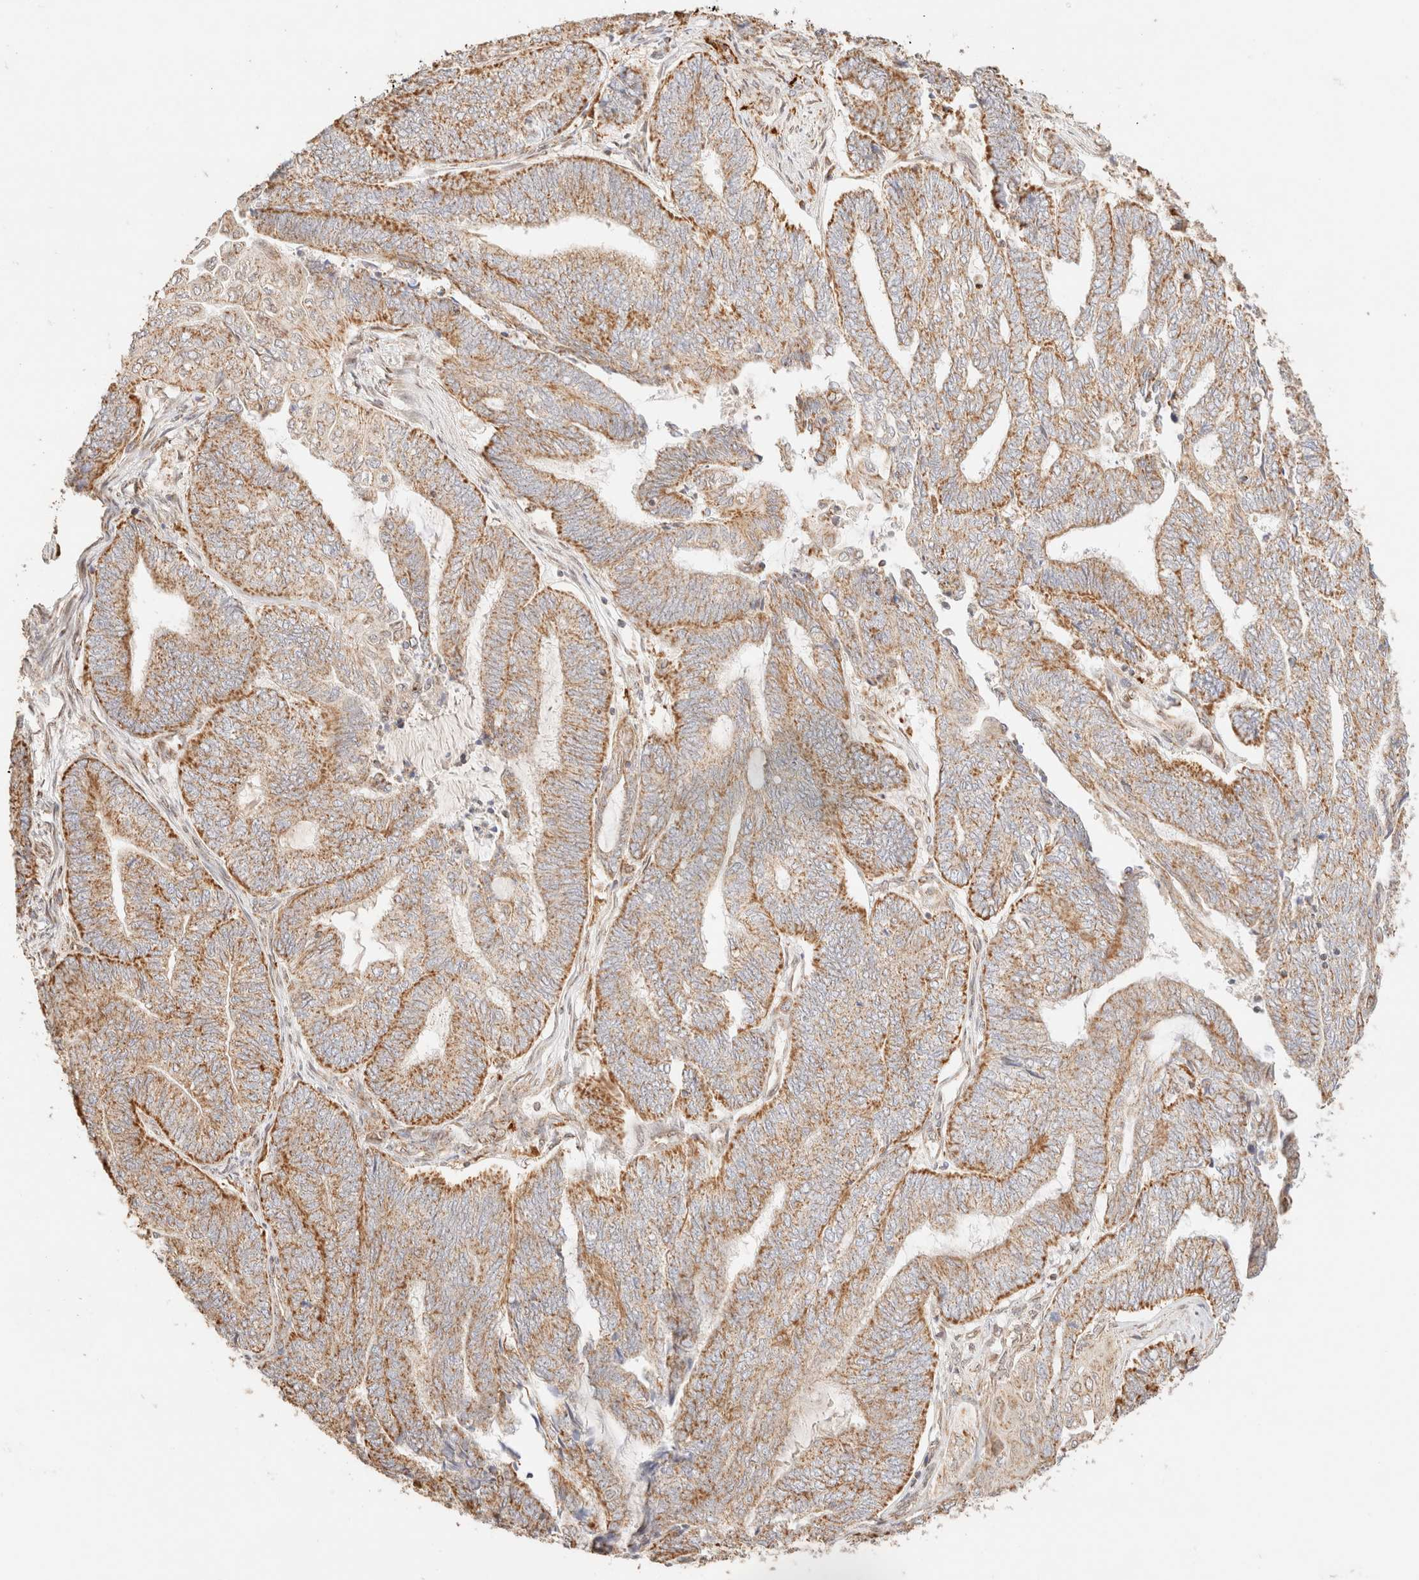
{"staining": {"intensity": "moderate", "quantity": ">75%", "location": "cytoplasmic/membranous"}, "tissue": "endometrial cancer", "cell_type": "Tumor cells", "image_type": "cancer", "snomed": [{"axis": "morphology", "description": "Adenocarcinoma, NOS"}, {"axis": "topography", "description": "Uterus"}, {"axis": "topography", "description": "Endometrium"}], "caption": "Immunohistochemistry (IHC) photomicrograph of neoplastic tissue: human endometrial cancer stained using immunohistochemistry (IHC) demonstrates medium levels of moderate protein expression localized specifically in the cytoplasmic/membranous of tumor cells, appearing as a cytoplasmic/membranous brown color.", "gene": "TACO1", "patient": {"sex": "female", "age": 70}}